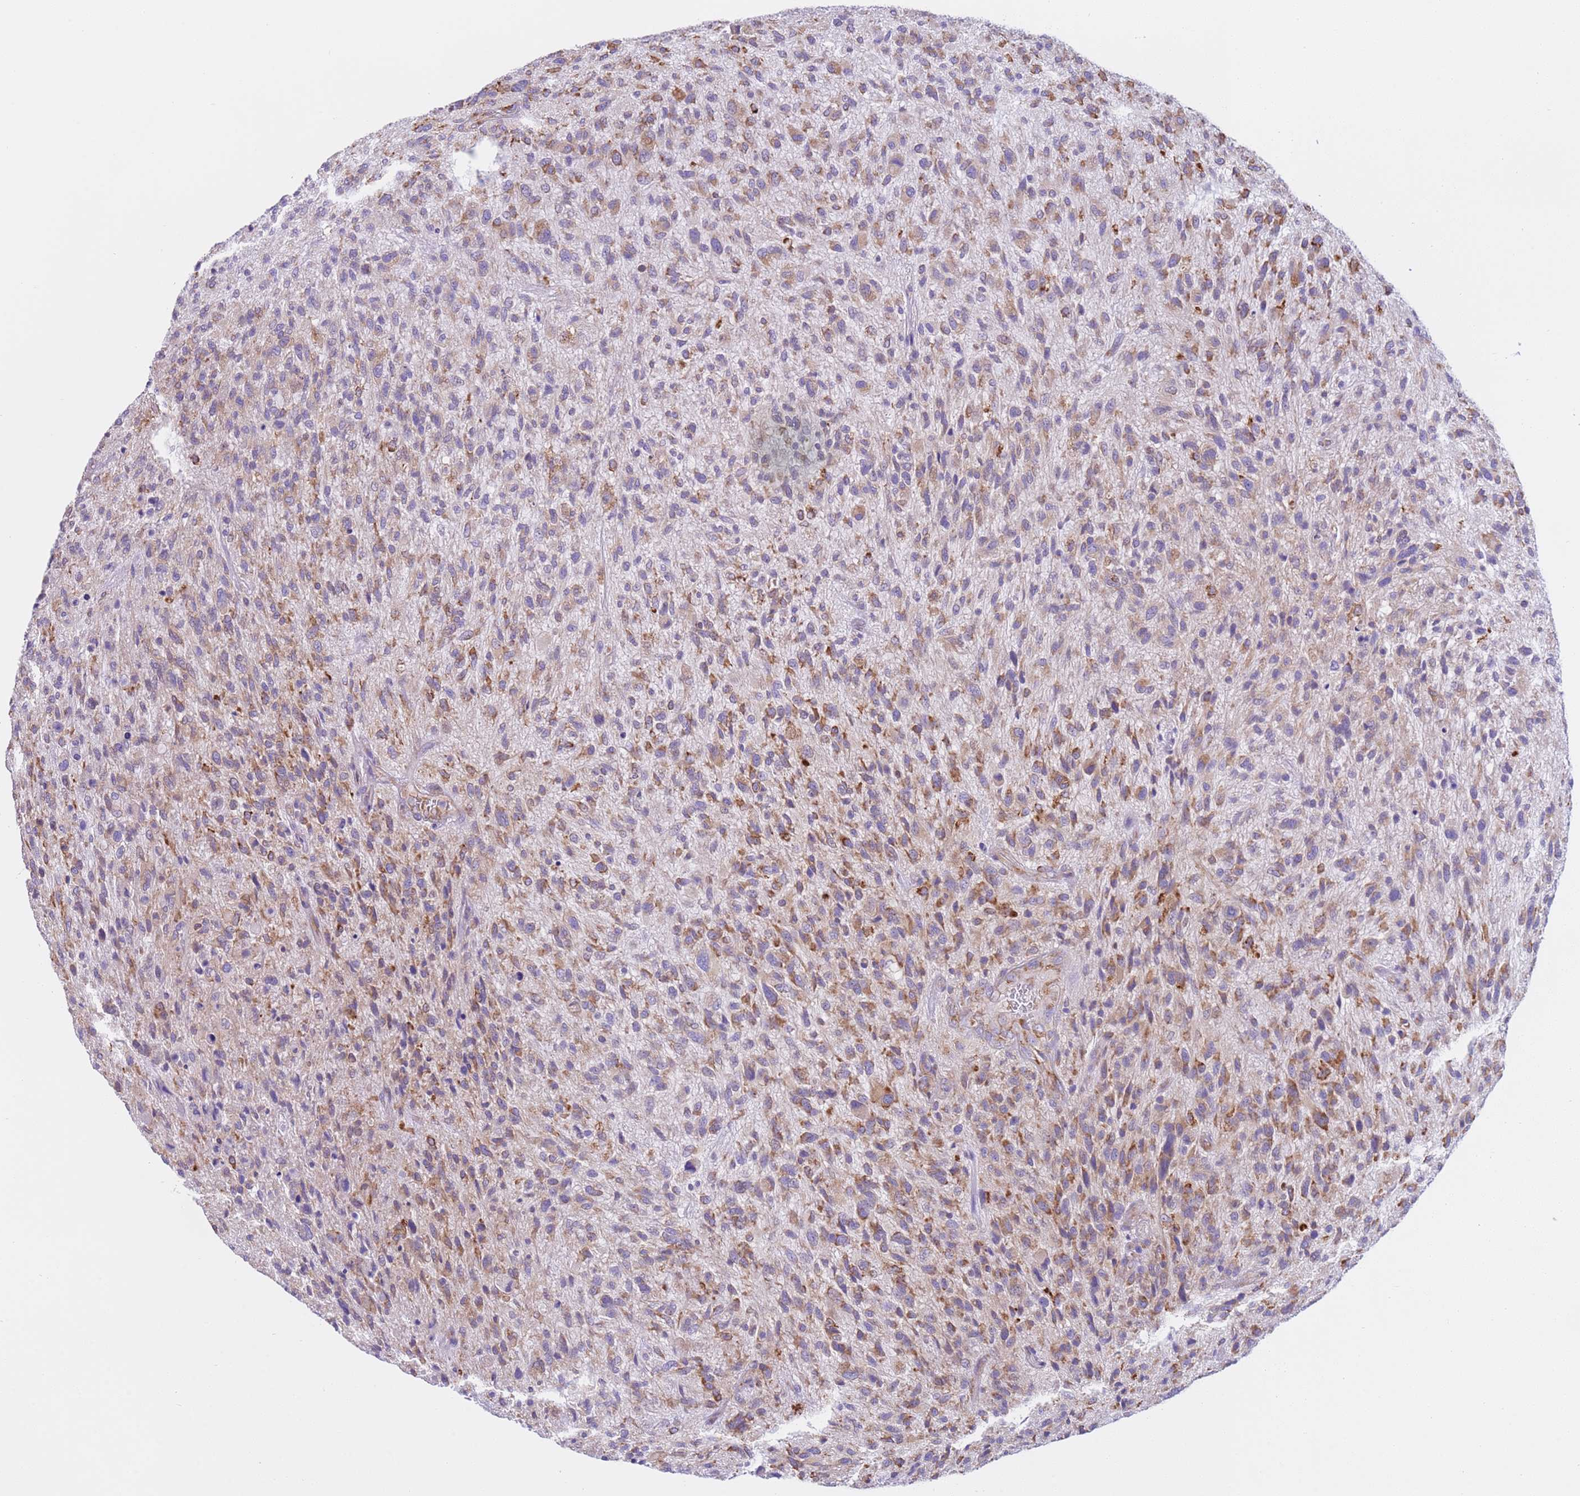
{"staining": {"intensity": "moderate", "quantity": "25%-75%", "location": "cytoplasmic/membranous"}, "tissue": "glioma", "cell_type": "Tumor cells", "image_type": "cancer", "snomed": [{"axis": "morphology", "description": "Glioma, malignant, High grade"}, {"axis": "topography", "description": "Brain"}], "caption": "Immunohistochemical staining of human malignant glioma (high-grade) displays medium levels of moderate cytoplasmic/membranous staining in about 25%-75% of tumor cells.", "gene": "VARS1", "patient": {"sex": "male", "age": 47}}